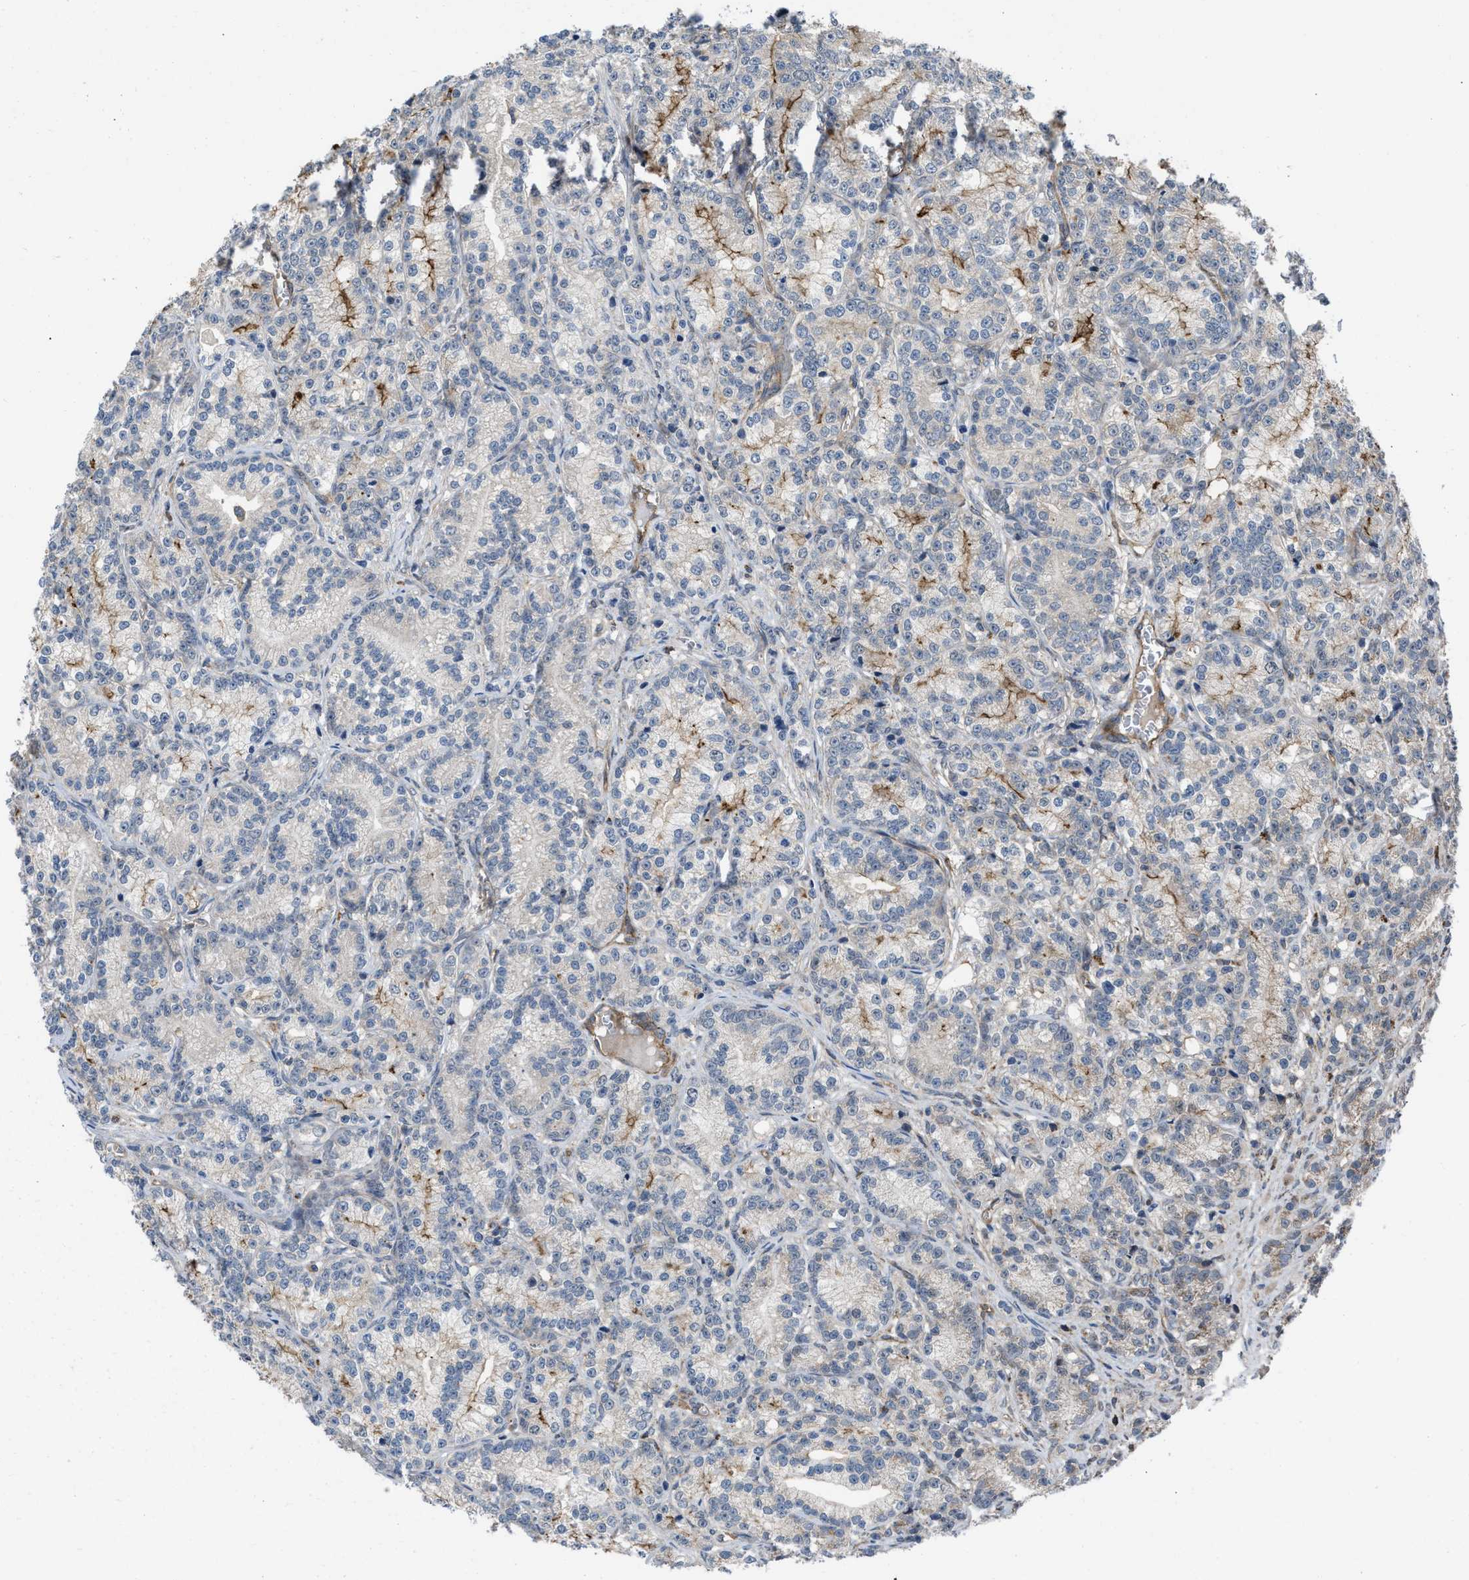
{"staining": {"intensity": "negative", "quantity": "none", "location": "none"}, "tissue": "prostate cancer", "cell_type": "Tumor cells", "image_type": "cancer", "snomed": [{"axis": "morphology", "description": "Adenocarcinoma, Low grade"}, {"axis": "topography", "description": "Prostate"}], "caption": "IHC photomicrograph of adenocarcinoma (low-grade) (prostate) stained for a protein (brown), which displays no expression in tumor cells.", "gene": "GPATCH2L", "patient": {"sex": "male", "age": 89}}